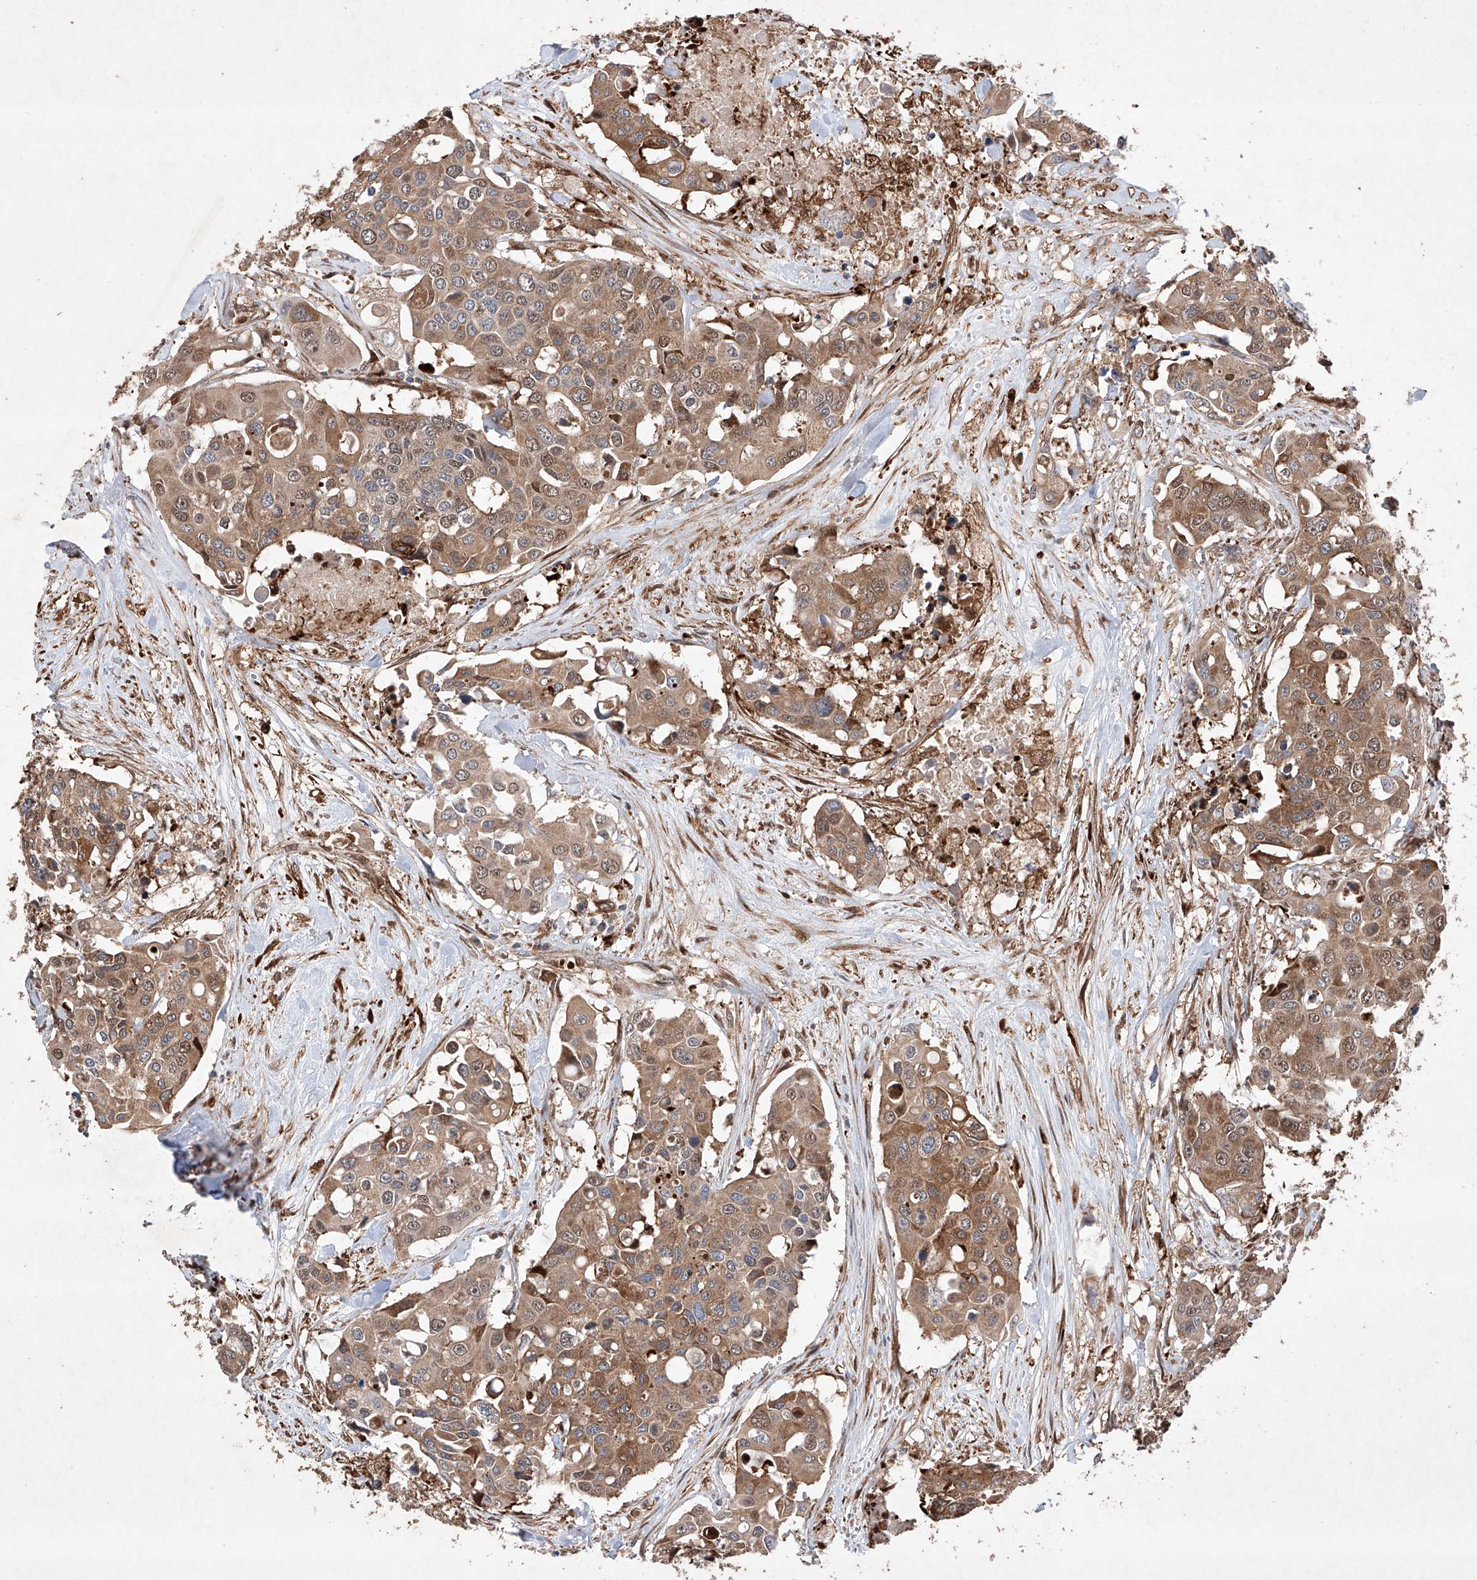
{"staining": {"intensity": "moderate", "quantity": ">75%", "location": "cytoplasmic/membranous,nuclear"}, "tissue": "colorectal cancer", "cell_type": "Tumor cells", "image_type": "cancer", "snomed": [{"axis": "morphology", "description": "Adenocarcinoma, NOS"}, {"axis": "topography", "description": "Colon"}], "caption": "Immunohistochemical staining of adenocarcinoma (colorectal) reveals medium levels of moderate cytoplasmic/membranous and nuclear expression in about >75% of tumor cells. Nuclei are stained in blue.", "gene": "TIMM23", "patient": {"sex": "male", "age": 77}}